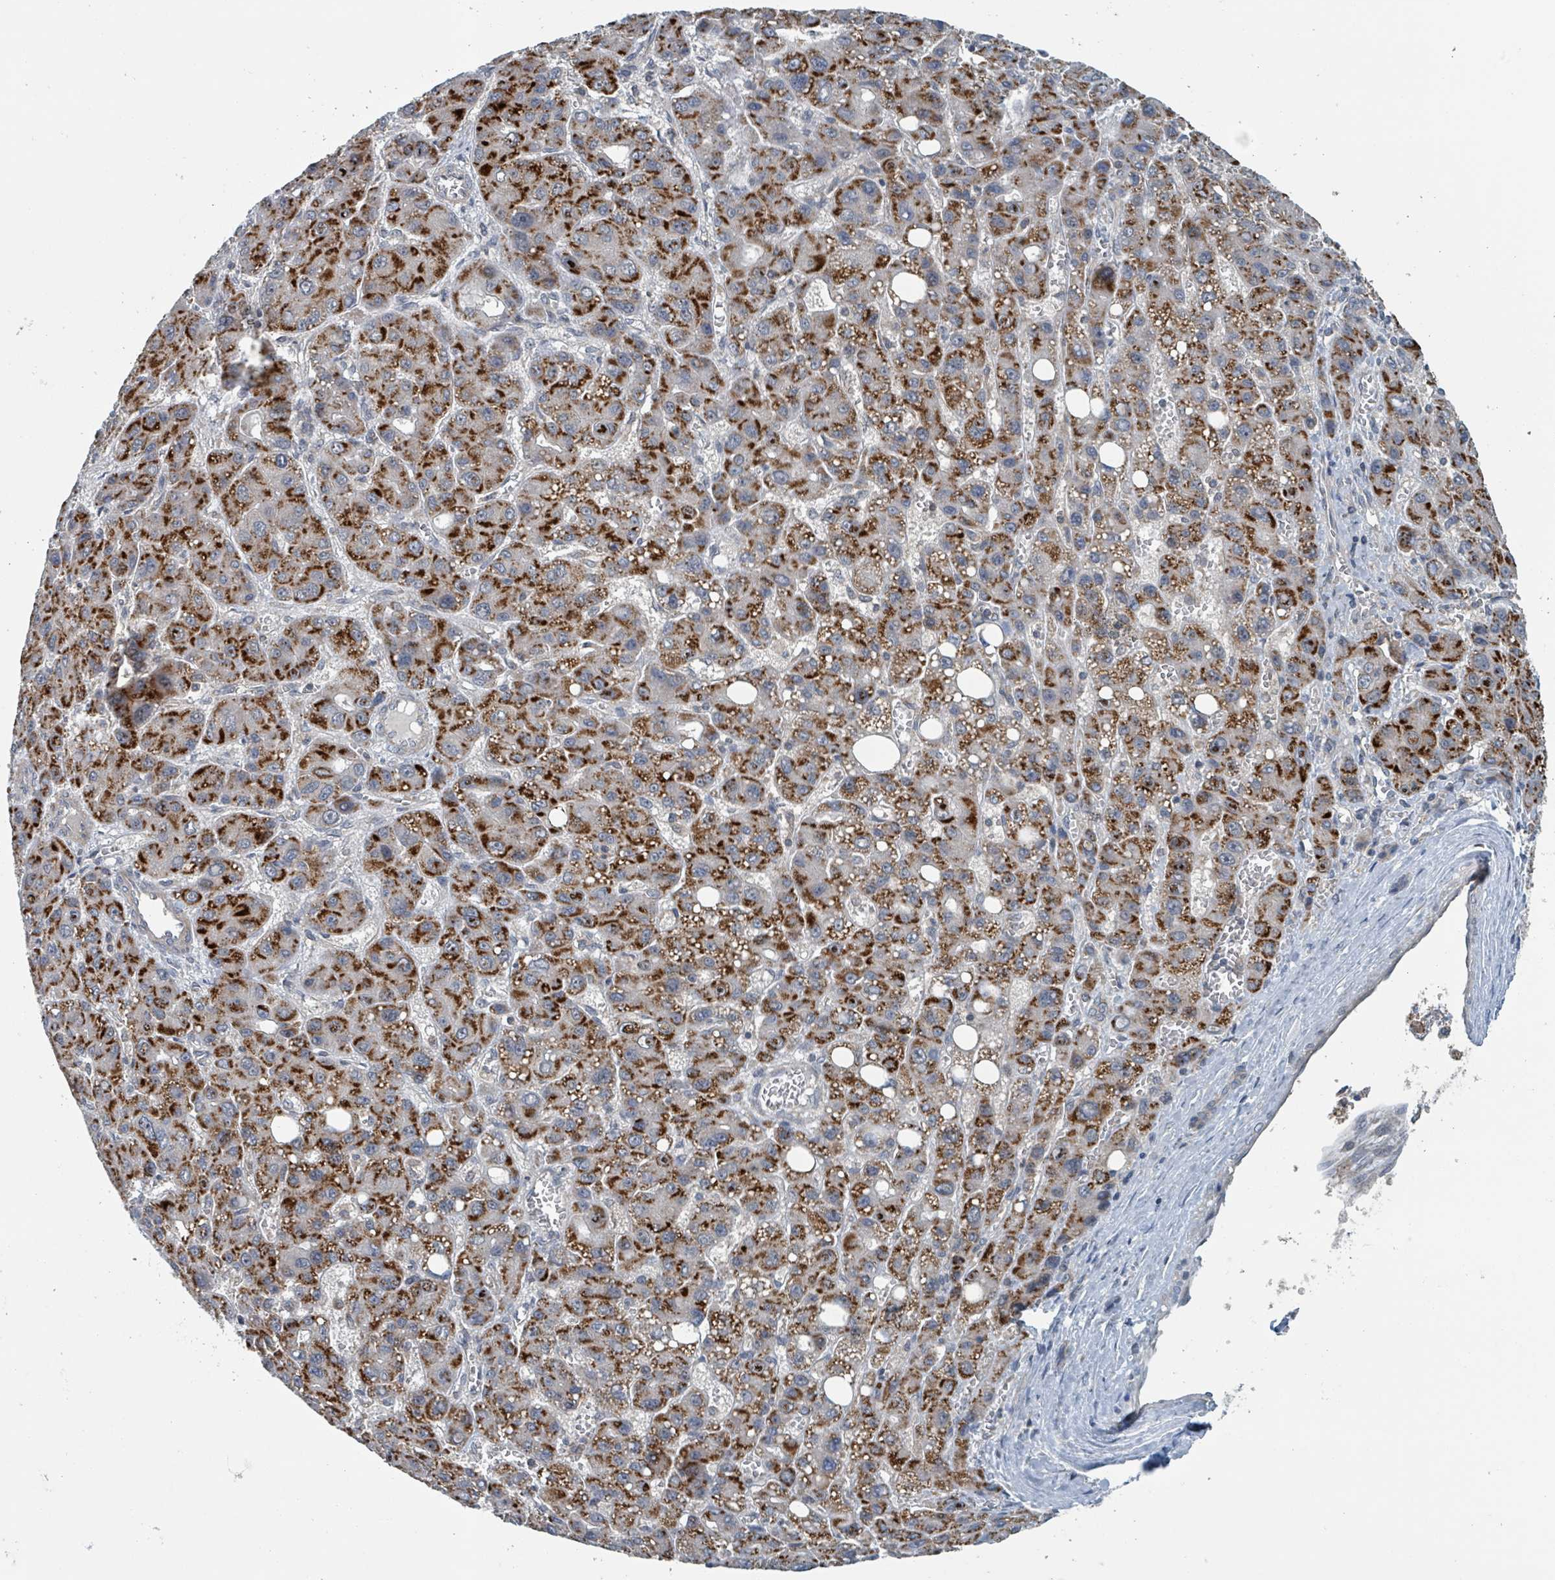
{"staining": {"intensity": "strong", "quantity": ">75%", "location": "cytoplasmic/membranous"}, "tissue": "liver cancer", "cell_type": "Tumor cells", "image_type": "cancer", "snomed": [{"axis": "morphology", "description": "Carcinoma, Hepatocellular, NOS"}, {"axis": "topography", "description": "Liver"}], "caption": "Liver cancer stained for a protein reveals strong cytoplasmic/membranous positivity in tumor cells.", "gene": "ACBD4", "patient": {"sex": "male", "age": 55}}